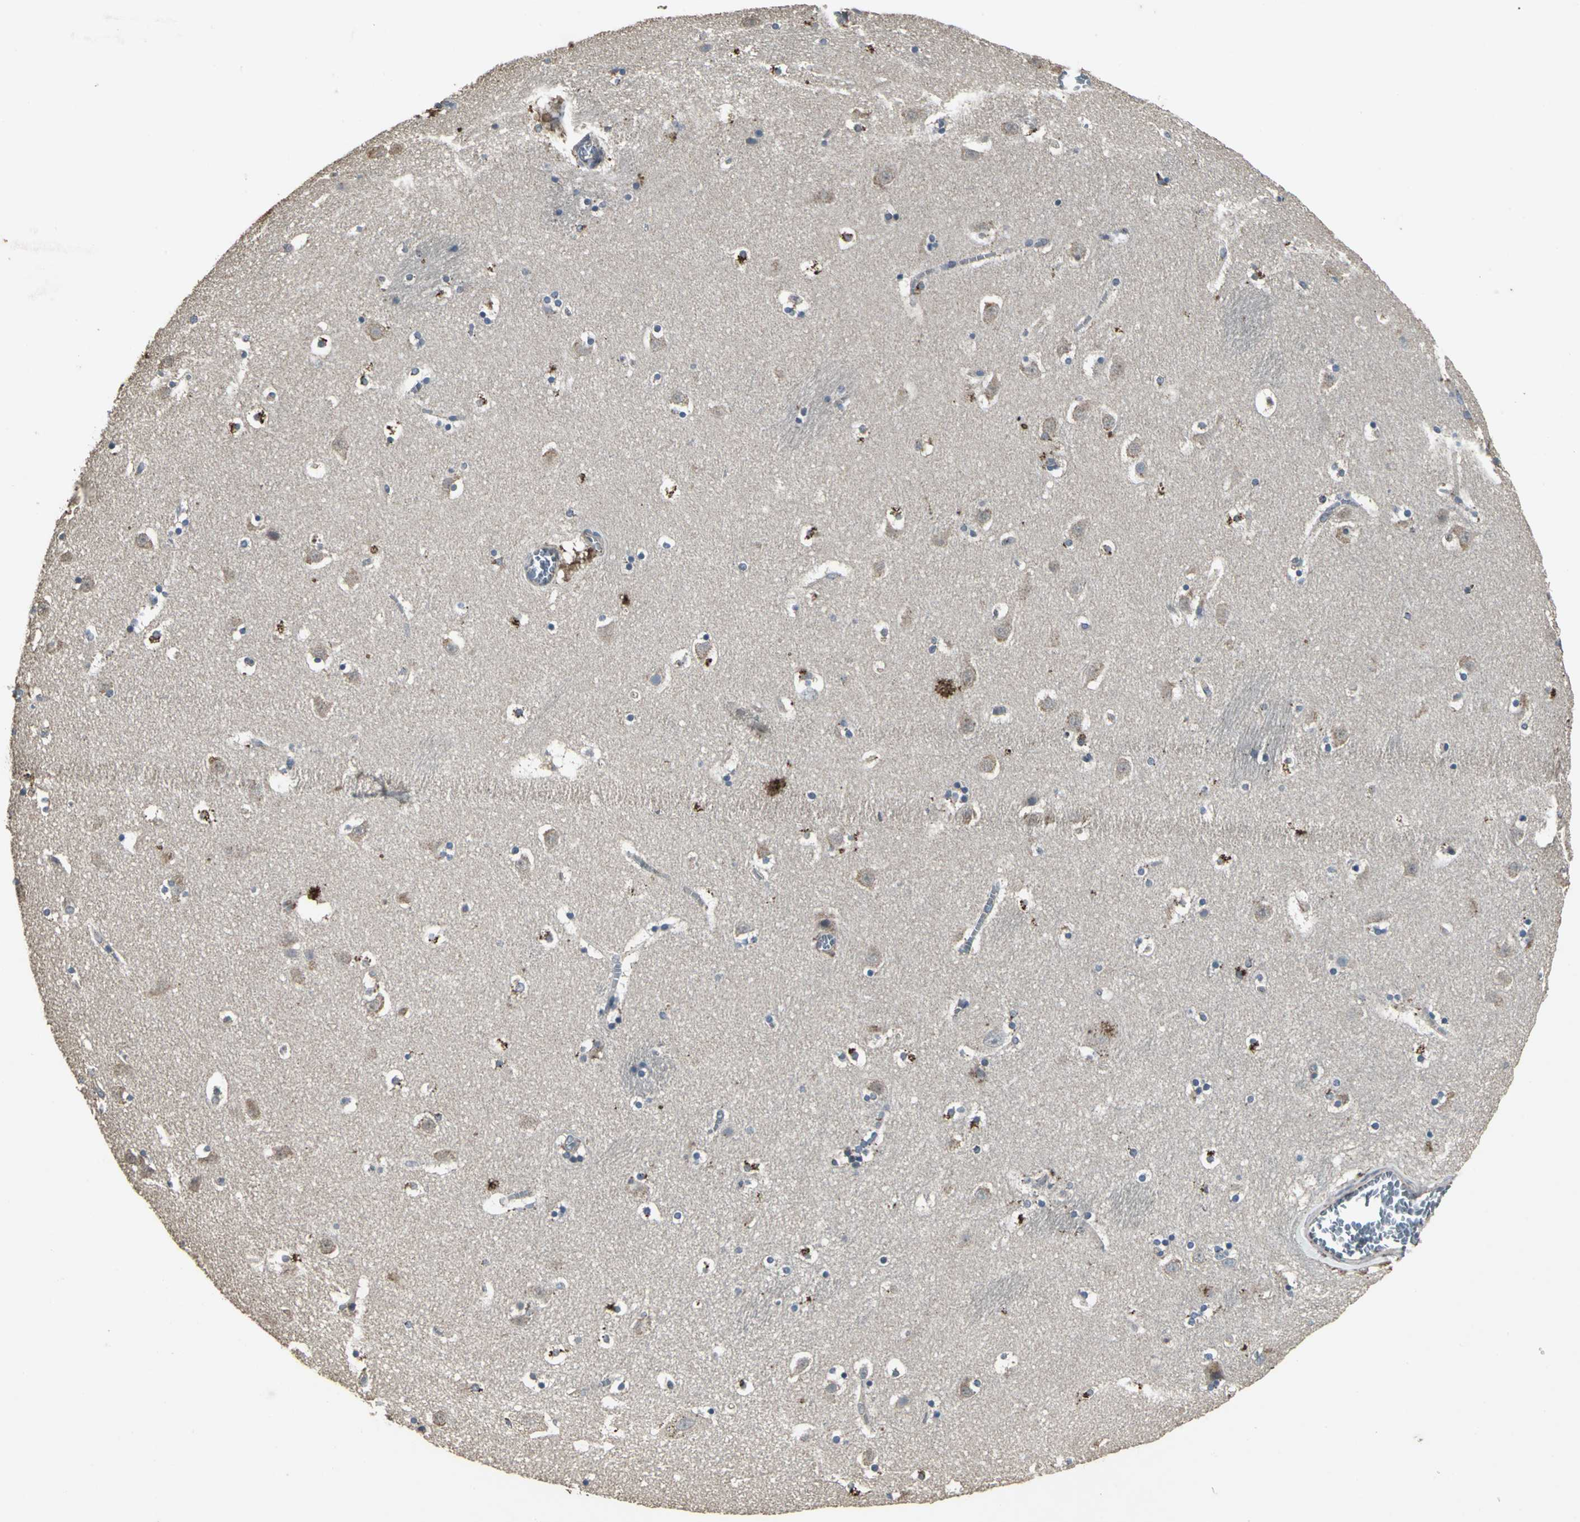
{"staining": {"intensity": "moderate", "quantity": "25%-75%", "location": "cytoplasmic/membranous"}, "tissue": "caudate", "cell_type": "Glial cells", "image_type": "normal", "snomed": [{"axis": "morphology", "description": "Normal tissue, NOS"}, {"axis": "topography", "description": "Lateral ventricle wall"}], "caption": "This image reveals IHC staining of normal caudate, with medium moderate cytoplasmic/membranous staining in about 25%-75% of glial cells.", "gene": "CCR9", "patient": {"sex": "male", "age": 45}}